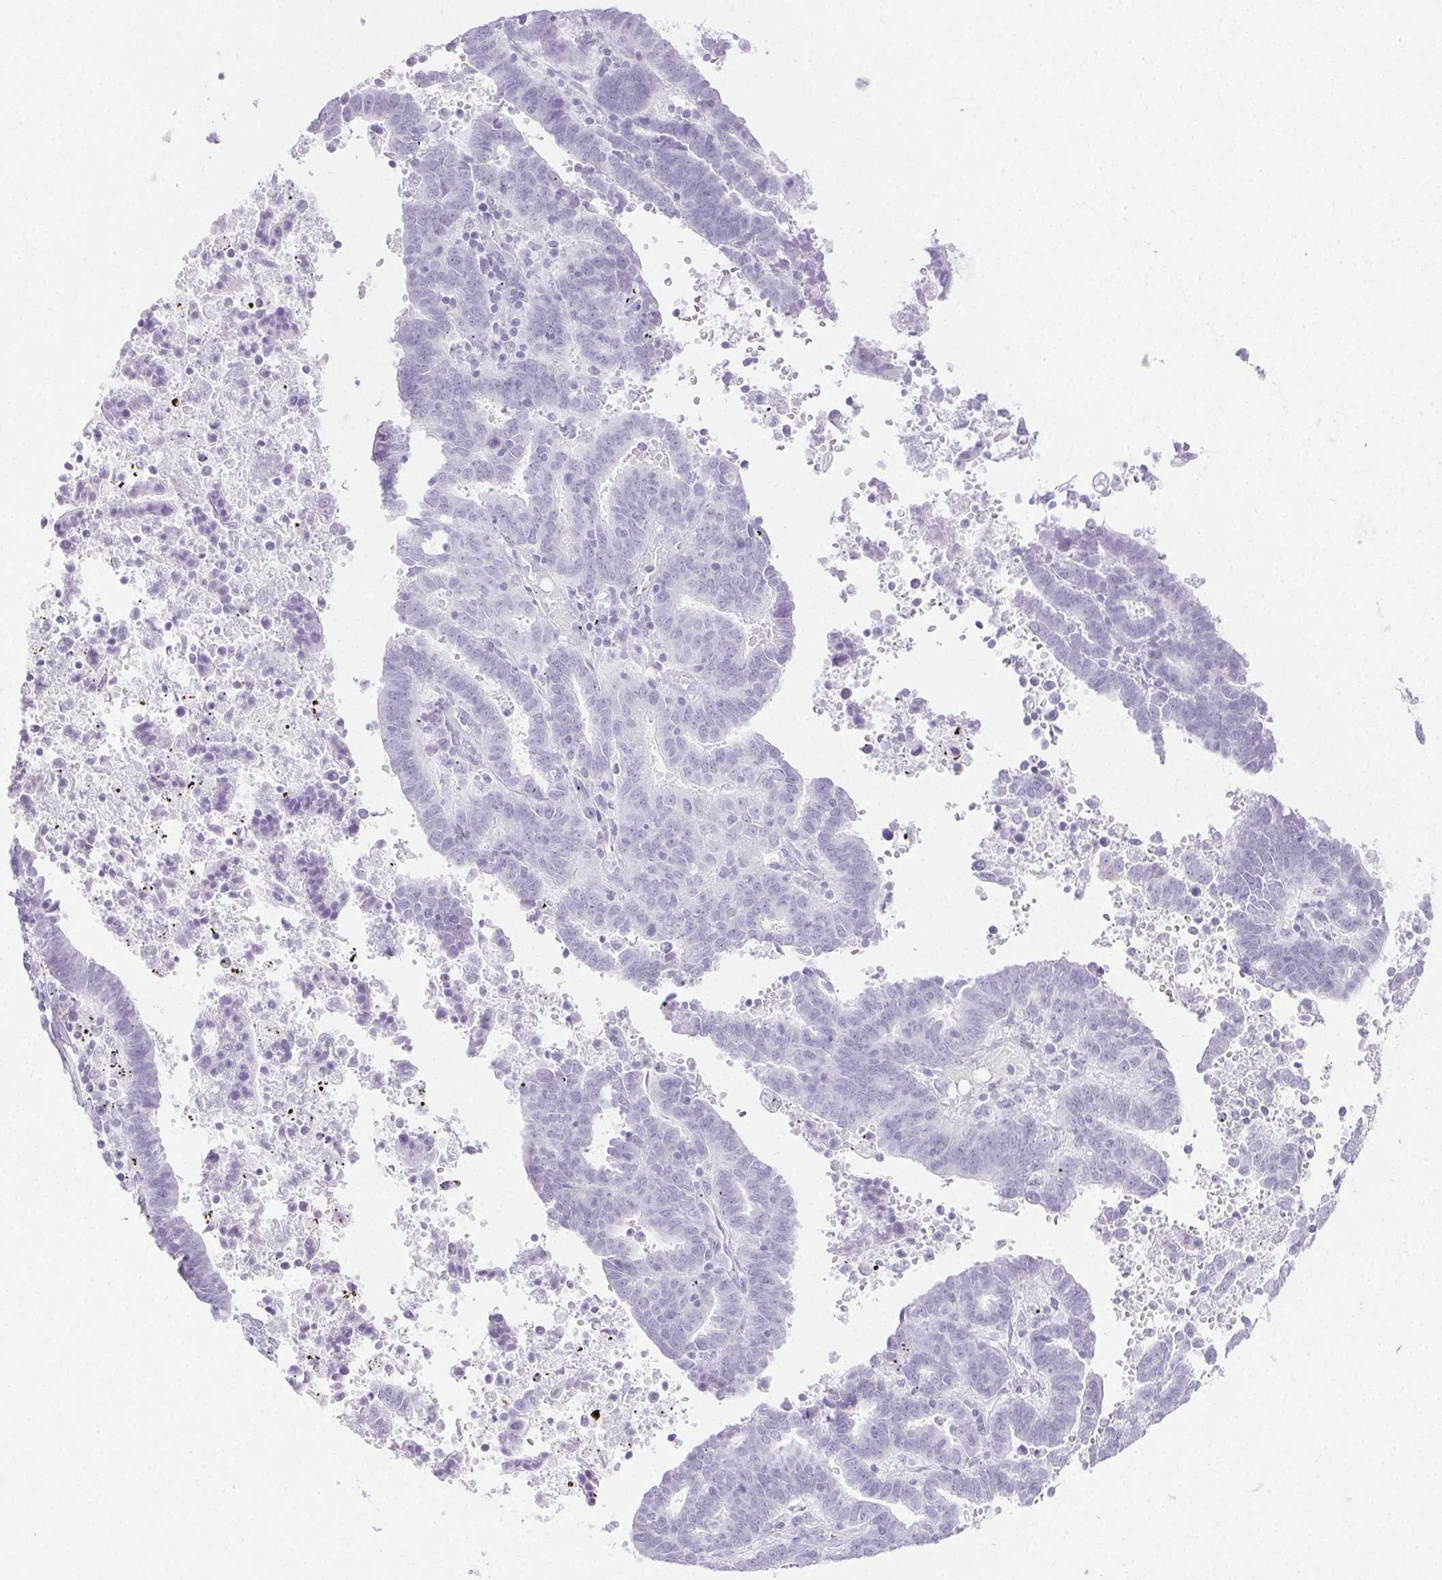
{"staining": {"intensity": "negative", "quantity": "none", "location": "none"}, "tissue": "endometrial cancer", "cell_type": "Tumor cells", "image_type": "cancer", "snomed": [{"axis": "morphology", "description": "Adenocarcinoma, NOS"}, {"axis": "topography", "description": "Uterus"}], "caption": "Immunohistochemistry of adenocarcinoma (endometrial) reveals no expression in tumor cells.", "gene": "PI3", "patient": {"sex": "female", "age": 83}}